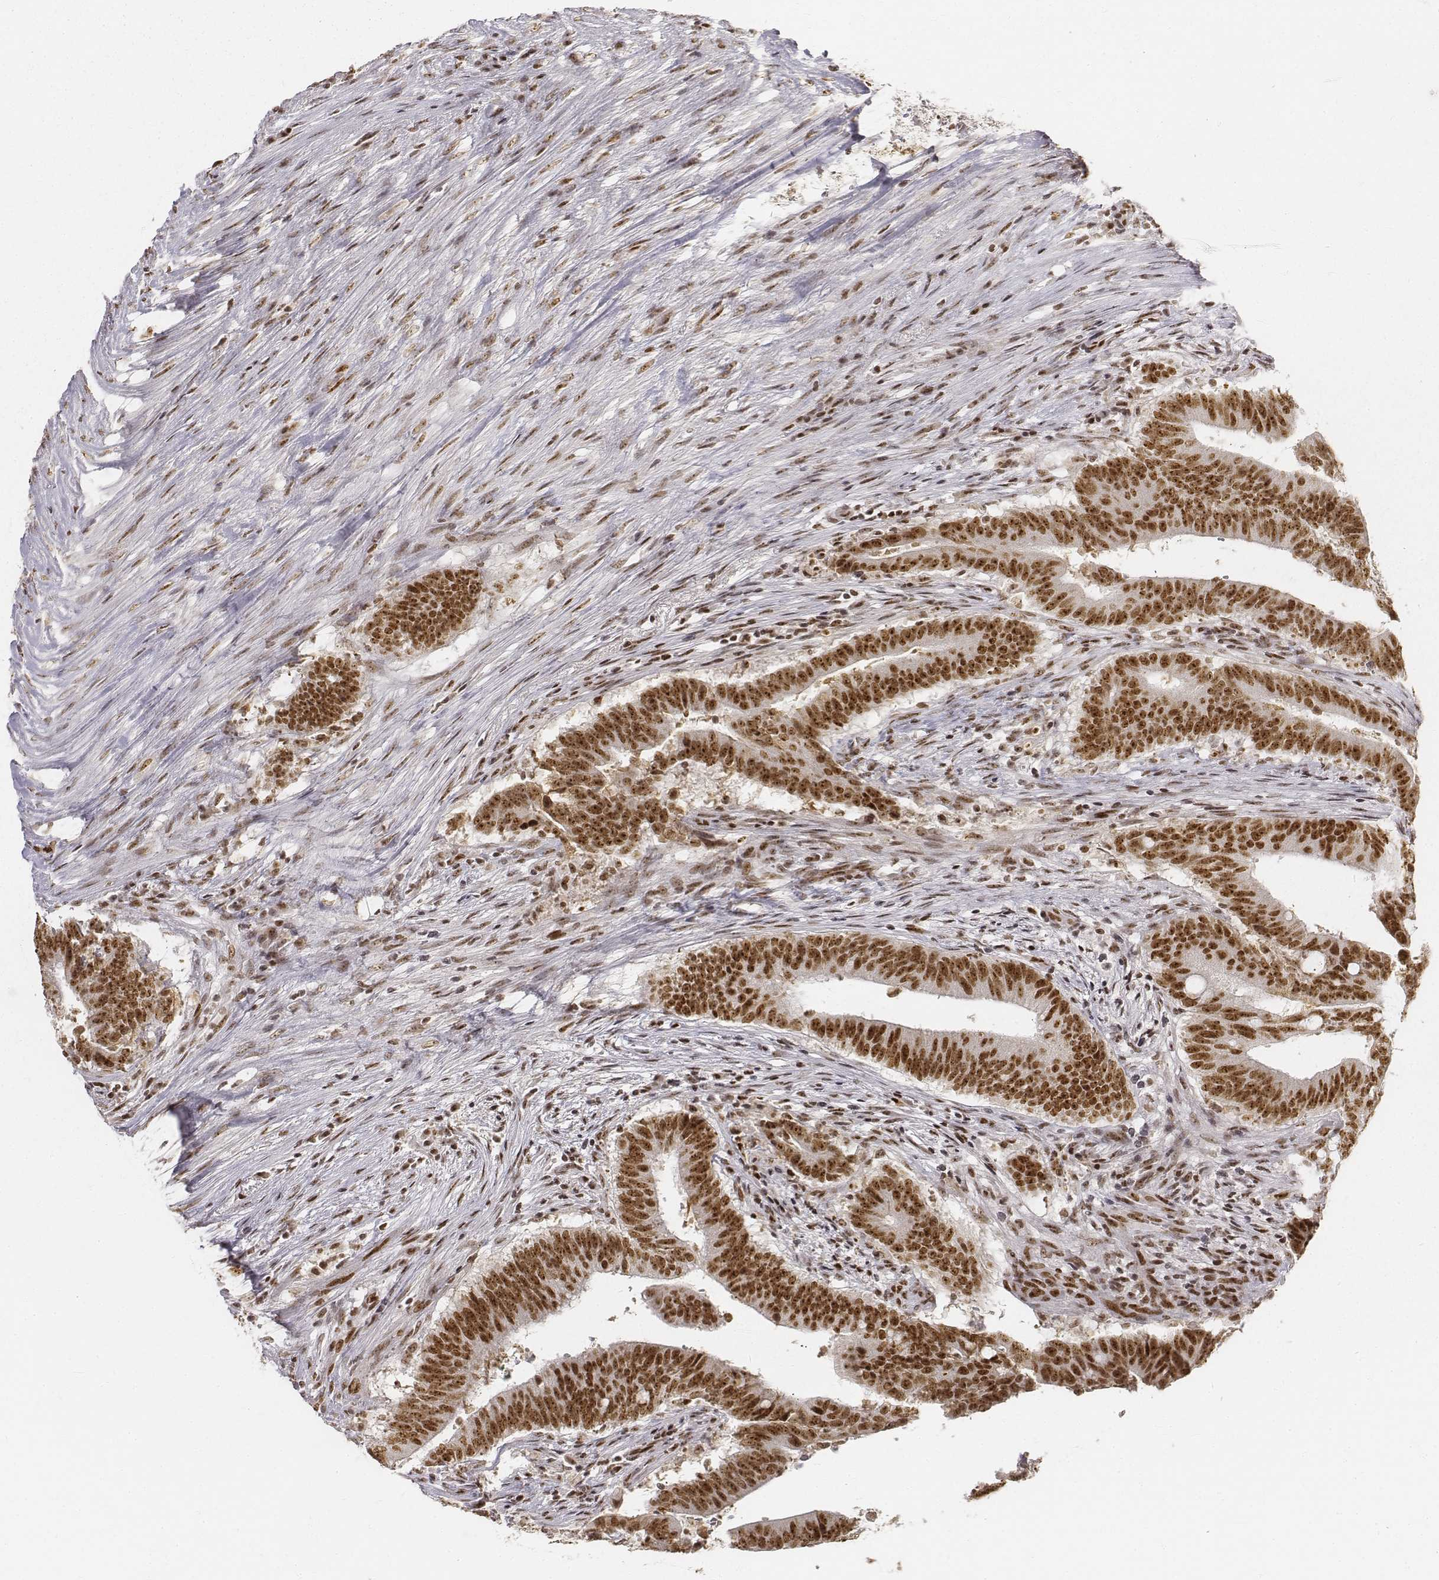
{"staining": {"intensity": "strong", "quantity": ">75%", "location": "nuclear"}, "tissue": "colorectal cancer", "cell_type": "Tumor cells", "image_type": "cancer", "snomed": [{"axis": "morphology", "description": "Adenocarcinoma, NOS"}, {"axis": "topography", "description": "Colon"}], "caption": "A high amount of strong nuclear positivity is seen in approximately >75% of tumor cells in colorectal cancer (adenocarcinoma) tissue. (brown staining indicates protein expression, while blue staining denotes nuclei).", "gene": "PHF6", "patient": {"sex": "female", "age": 43}}